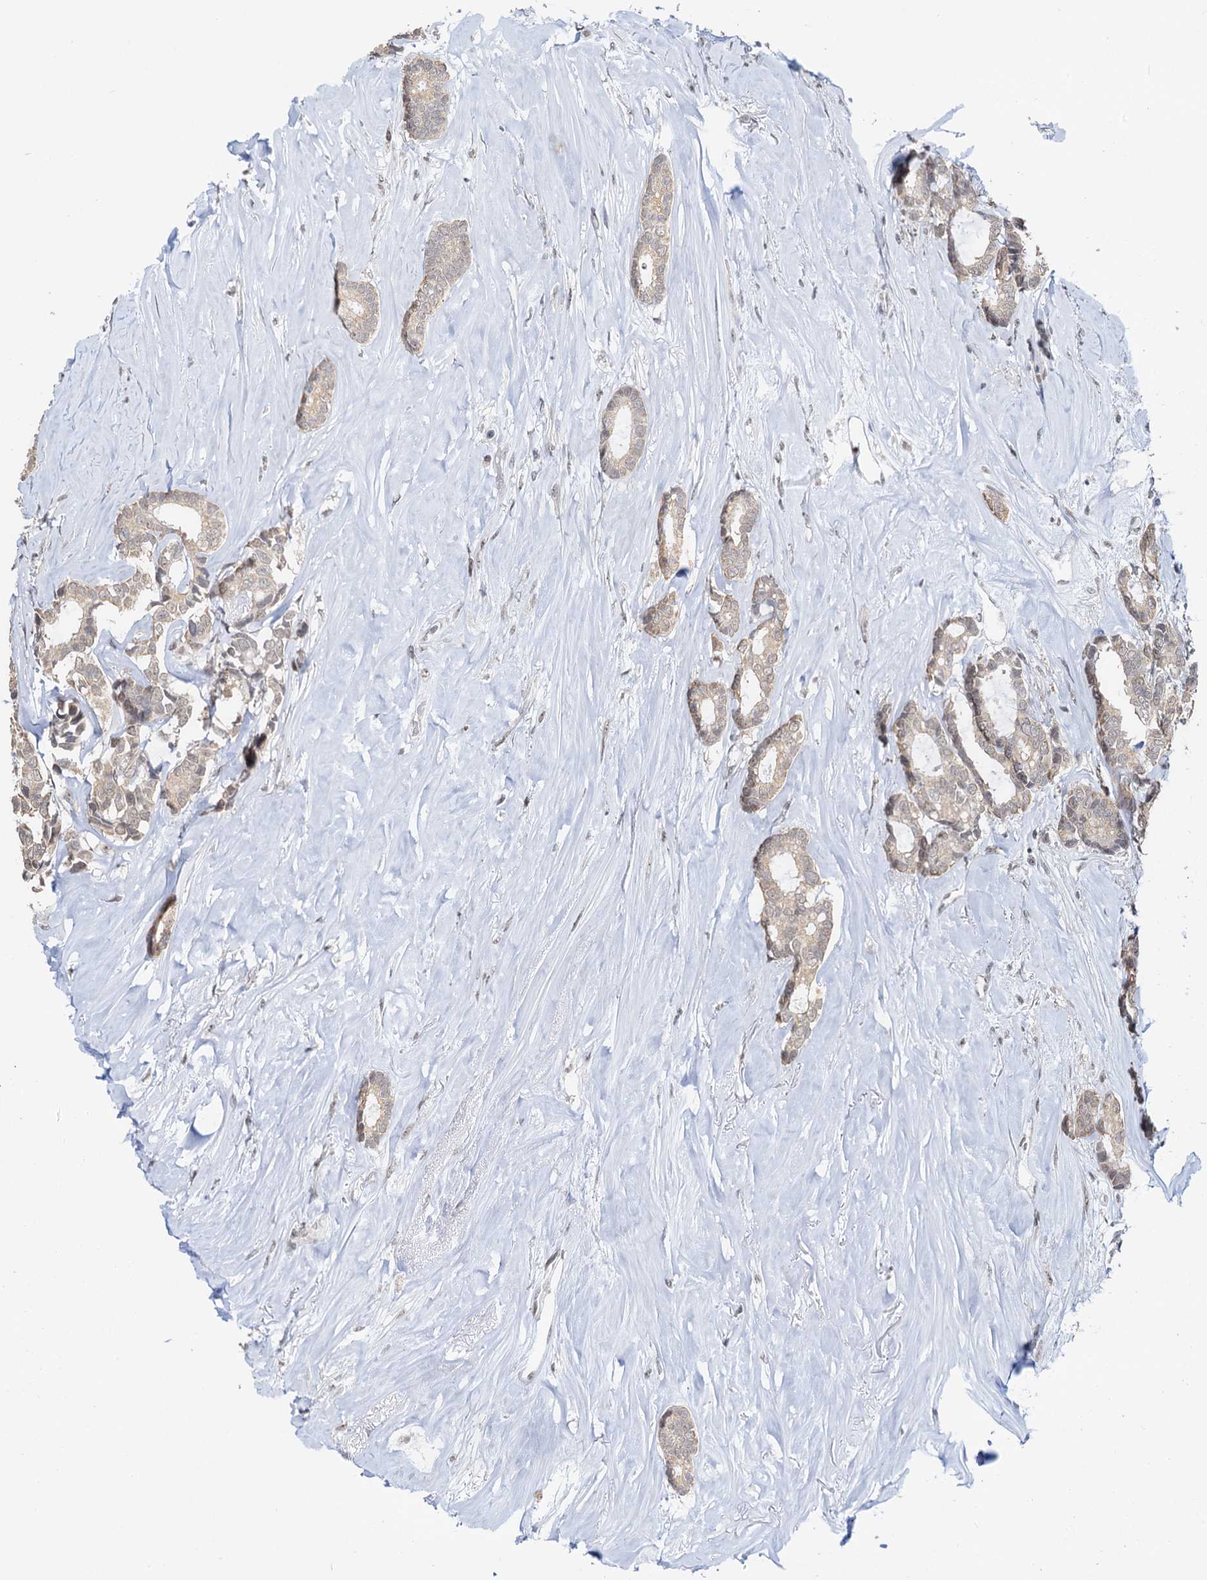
{"staining": {"intensity": "negative", "quantity": "none", "location": "none"}, "tissue": "breast cancer", "cell_type": "Tumor cells", "image_type": "cancer", "snomed": [{"axis": "morphology", "description": "Duct carcinoma"}, {"axis": "topography", "description": "Breast"}], "caption": "Tumor cells show no significant expression in breast cancer (infiltrating ductal carcinoma).", "gene": "NAT10", "patient": {"sex": "female", "age": 87}}